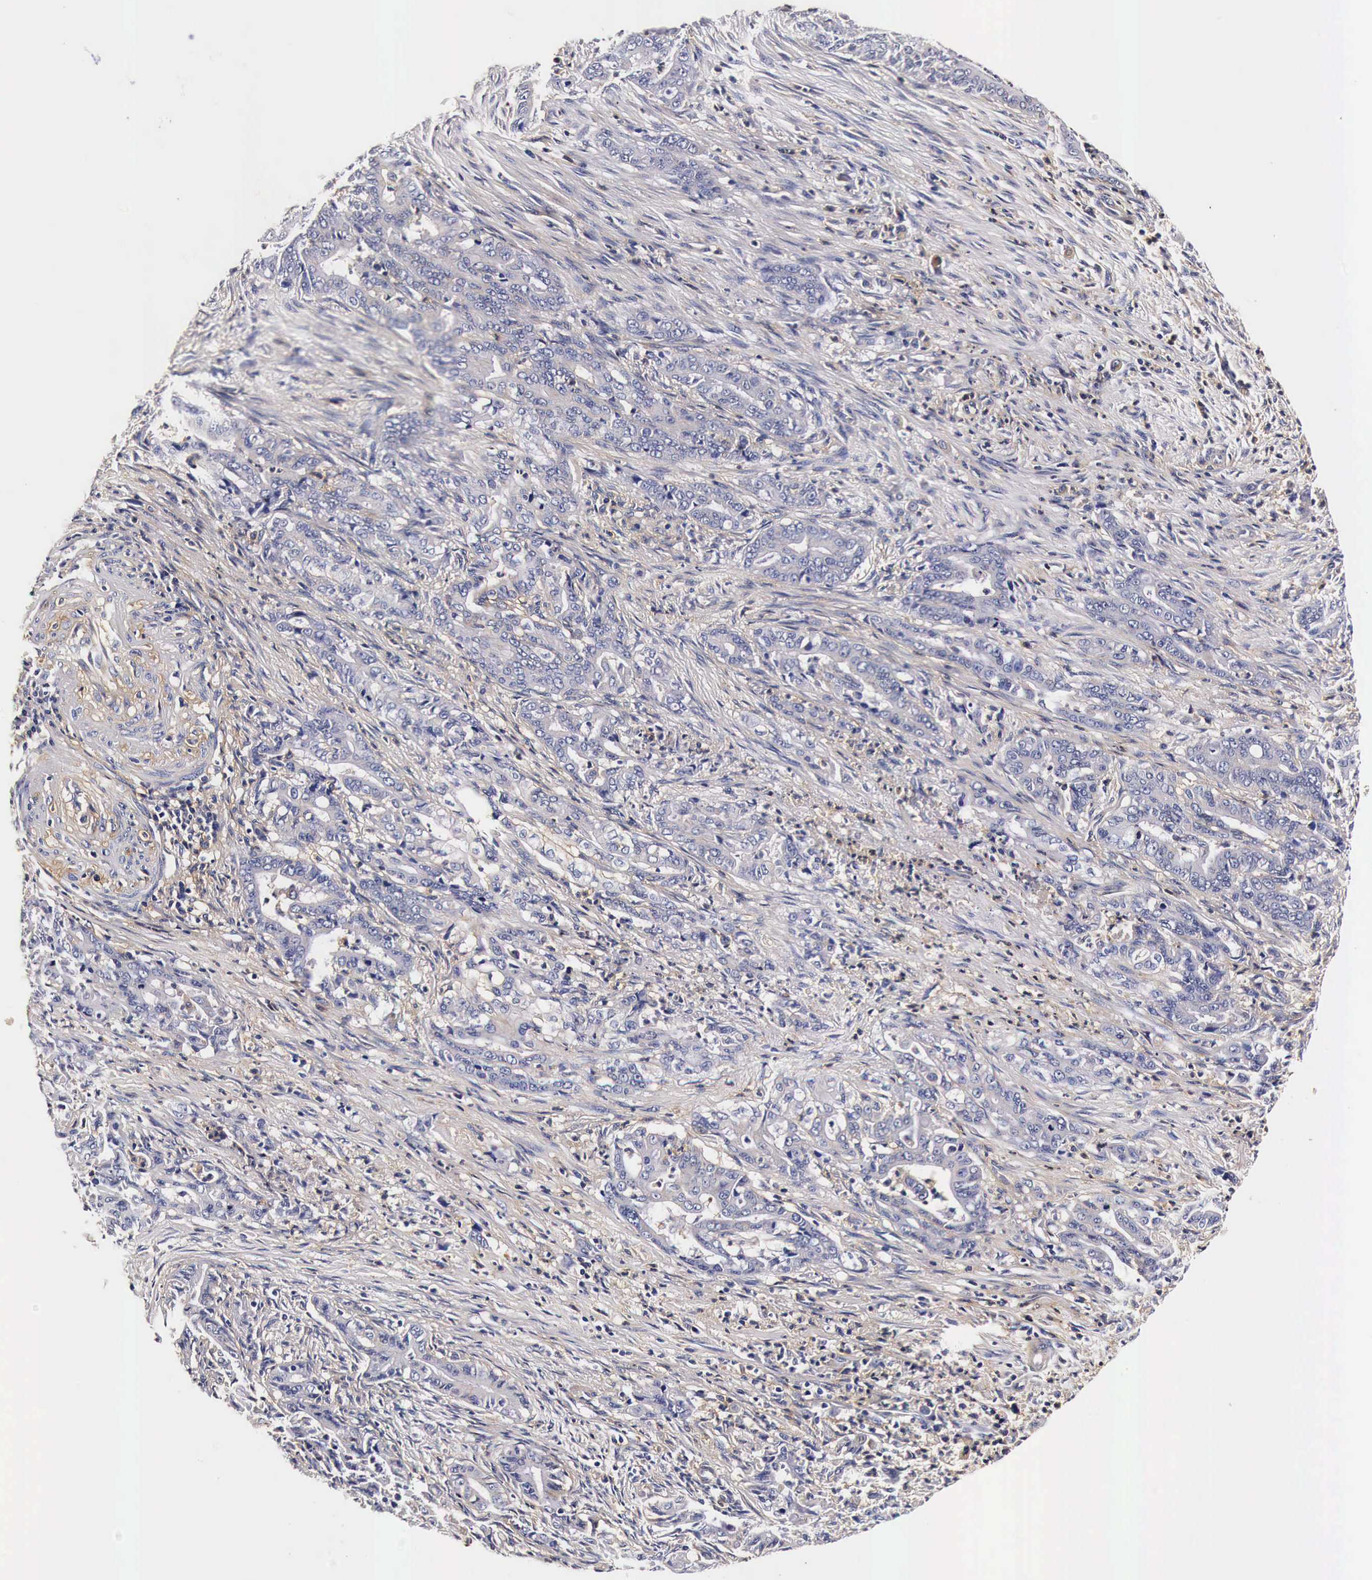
{"staining": {"intensity": "negative", "quantity": "none", "location": "none"}, "tissue": "stomach cancer", "cell_type": "Tumor cells", "image_type": "cancer", "snomed": [{"axis": "morphology", "description": "Adenocarcinoma, NOS"}, {"axis": "topography", "description": "Stomach"}], "caption": "Tumor cells are negative for brown protein staining in stomach cancer.", "gene": "RP2", "patient": {"sex": "female", "age": 76}}